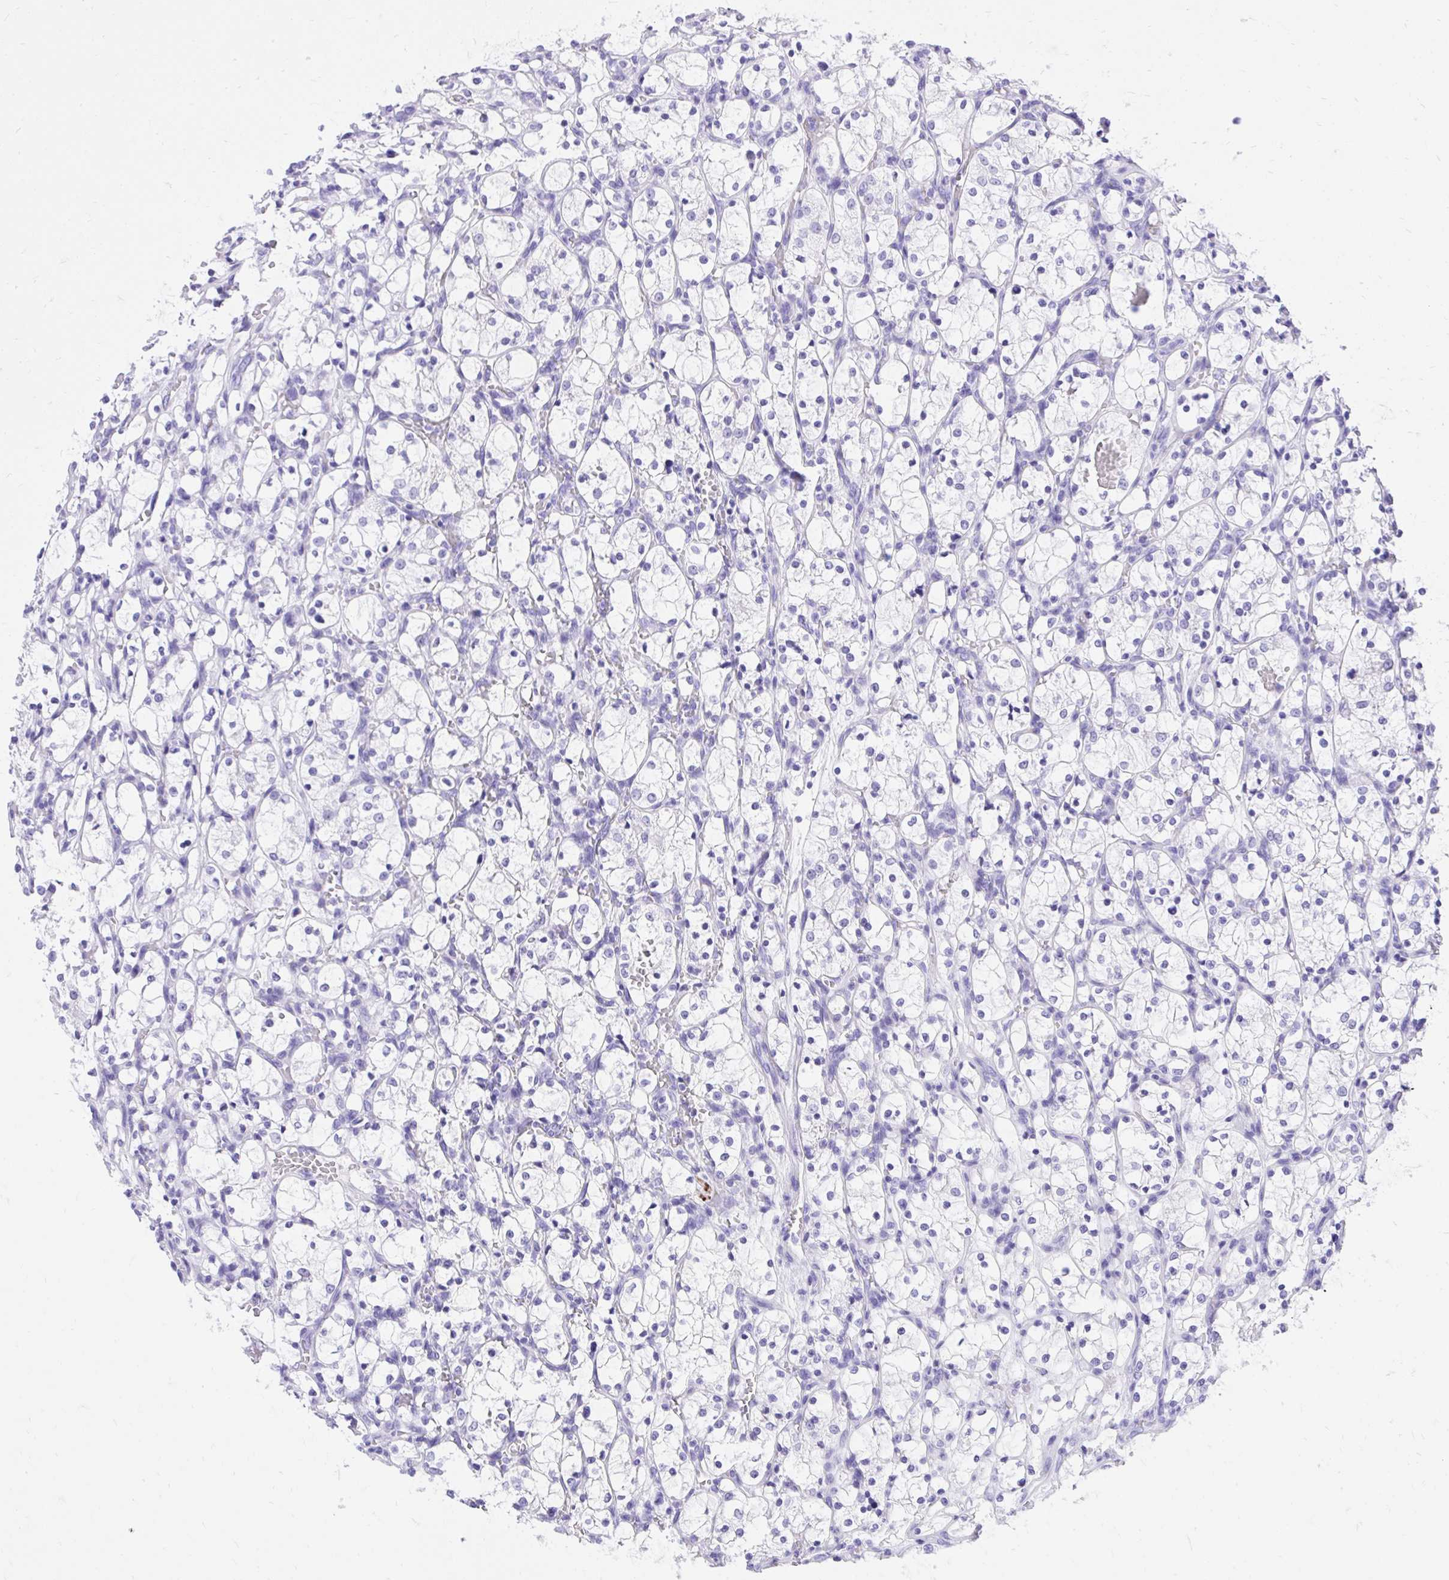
{"staining": {"intensity": "negative", "quantity": "none", "location": "none"}, "tissue": "renal cancer", "cell_type": "Tumor cells", "image_type": "cancer", "snomed": [{"axis": "morphology", "description": "Adenocarcinoma, NOS"}, {"axis": "topography", "description": "Kidney"}], "caption": "DAB (3,3'-diaminobenzidine) immunohistochemical staining of renal cancer (adenocarcinoma) displays no significant staining in tumor cells. Nuclei are stained in blue.", "gene": "KCNN4", "patient": {"sex": "female", "age": 69}}